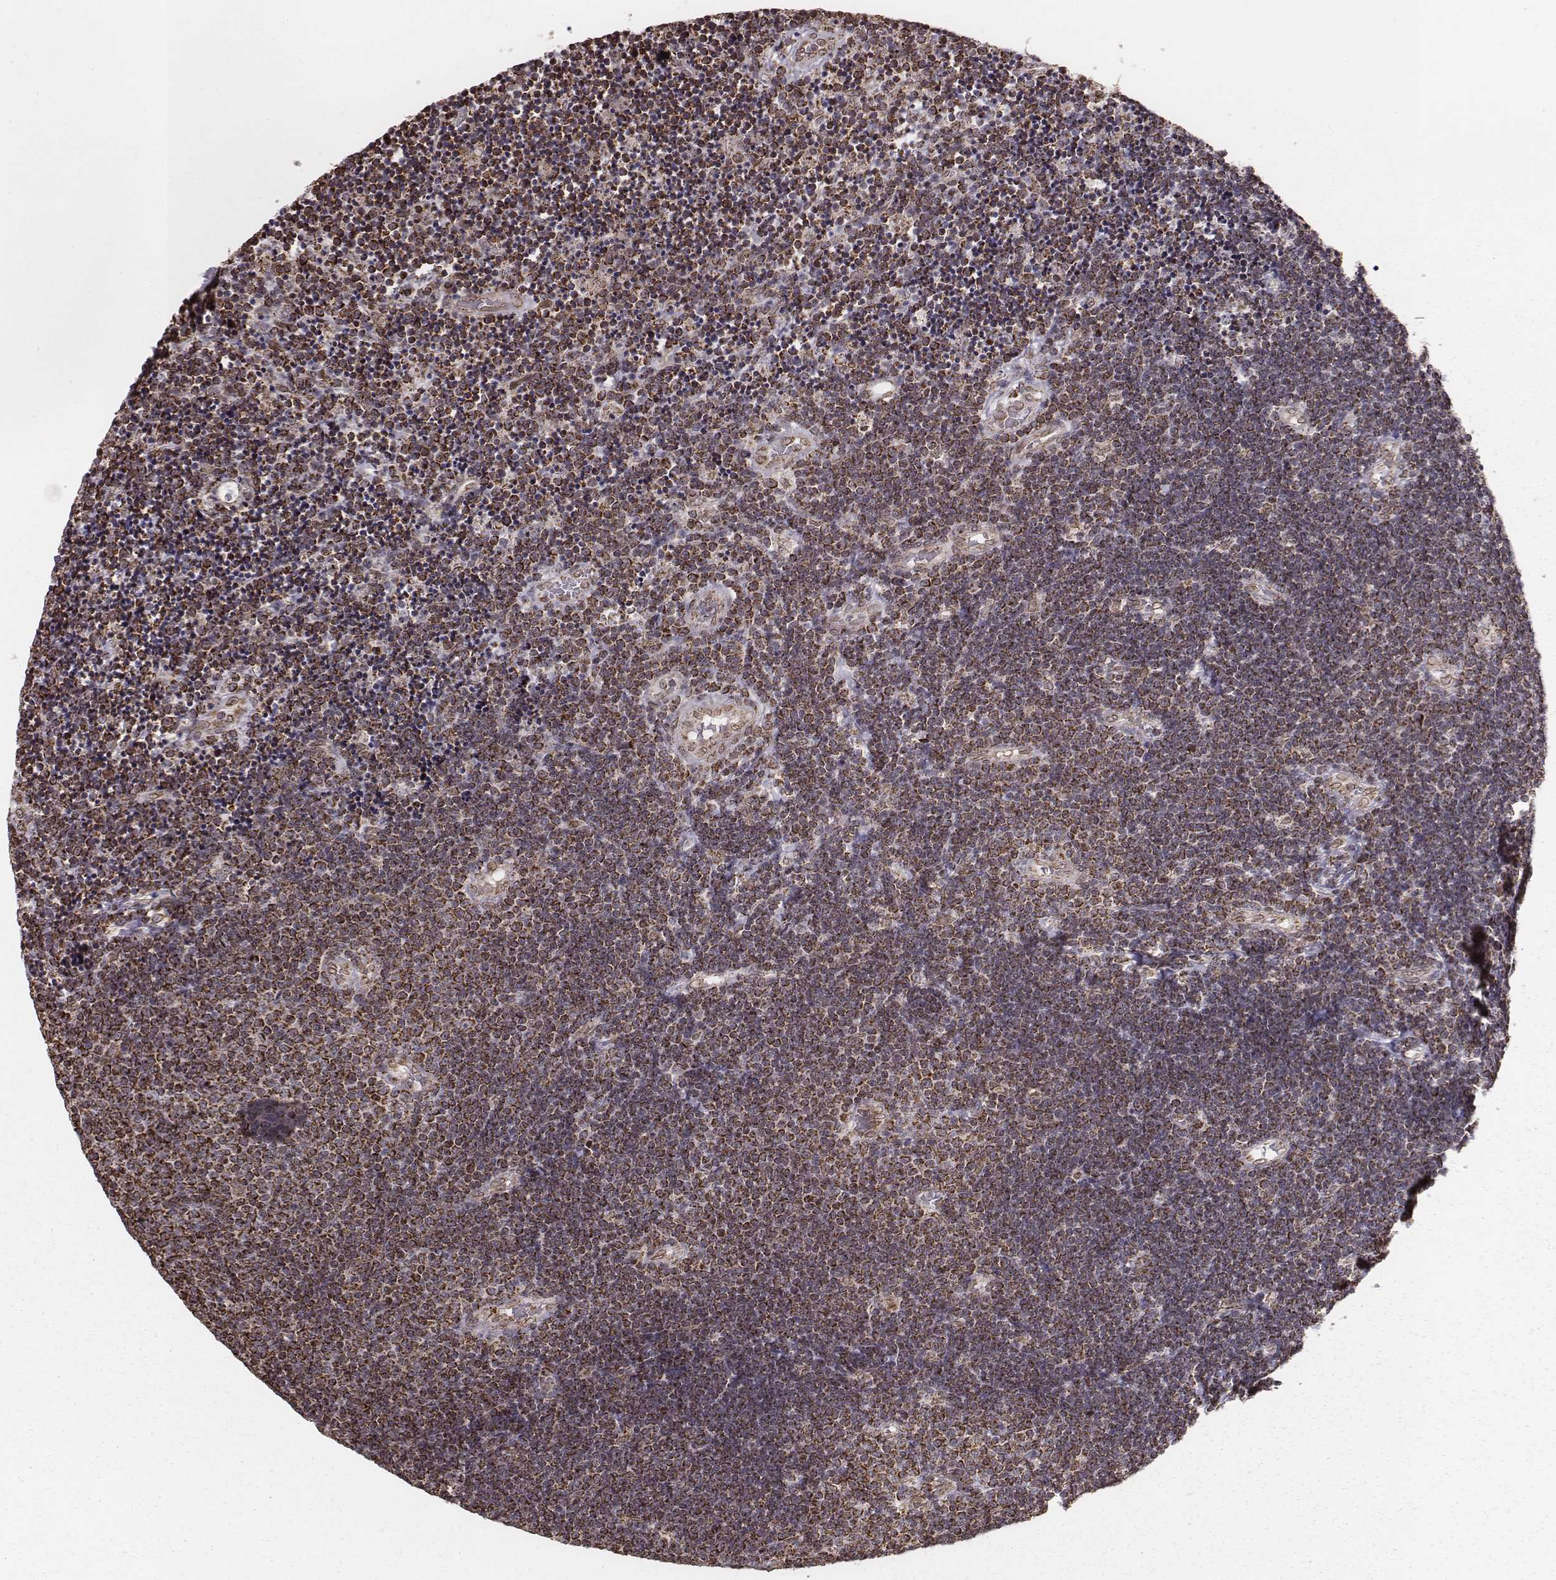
{"staining": {"intensity": "strong", "quantity": ">75%", "location": "cytoplasmic/membranous"}, "tissue": "lymphoma", "cell_type": "Tumor cells", "image_type": "cancer", "snomed": [{"axis": "morphology", "description": "Malignant lymphoma, non-Hodgkin's type, Low grade"}, {"axis": "topography", "description": "Brain"}], "caption": "Approximately >75% of tumor cells in human malignant lymphoma, non-Hodgkin's type (low-grade) show strong cytoplasmic/membranous protein positivity as visualized by brown immunohistochemical staining.", "gene": "ACOT2", "patient": {"sex": "female", "age": 66}}